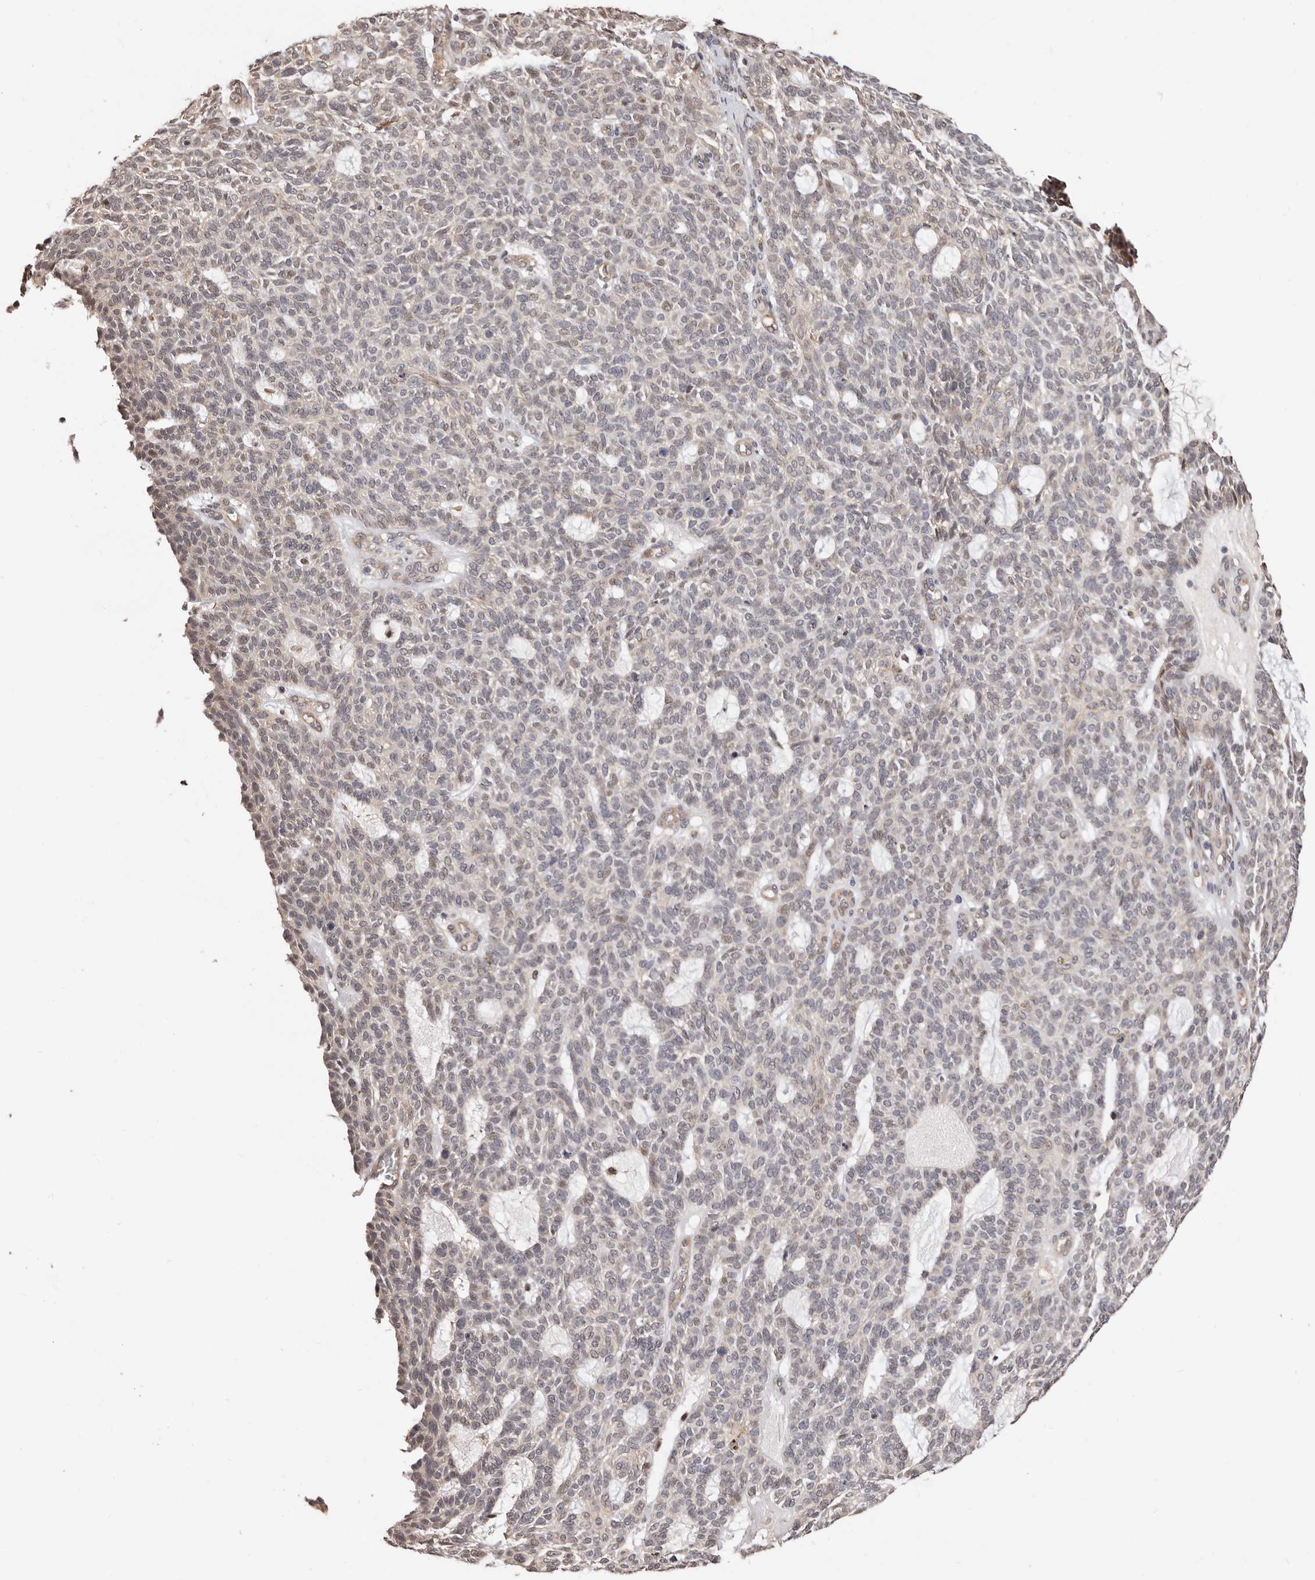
{"staining": {"intensity": "negative", "quantity": "none", "location": "none"}, "tissue": "skin cancer", "cell_type": "Tumor cells", "image_type": "cancer", "snomed": [{"axis": "morphology", "description": "Squamous cell carcinoma, NOS"}, {"axis": "topography", "description": "Skin"}], "caption": "Immunohistochemical staining of human skin cancer (squamous cell carcinoma) displays no significant positivity in tumor cells.", "gene": "TRIP13", "patient": {"sex": "female", "age": 90}}